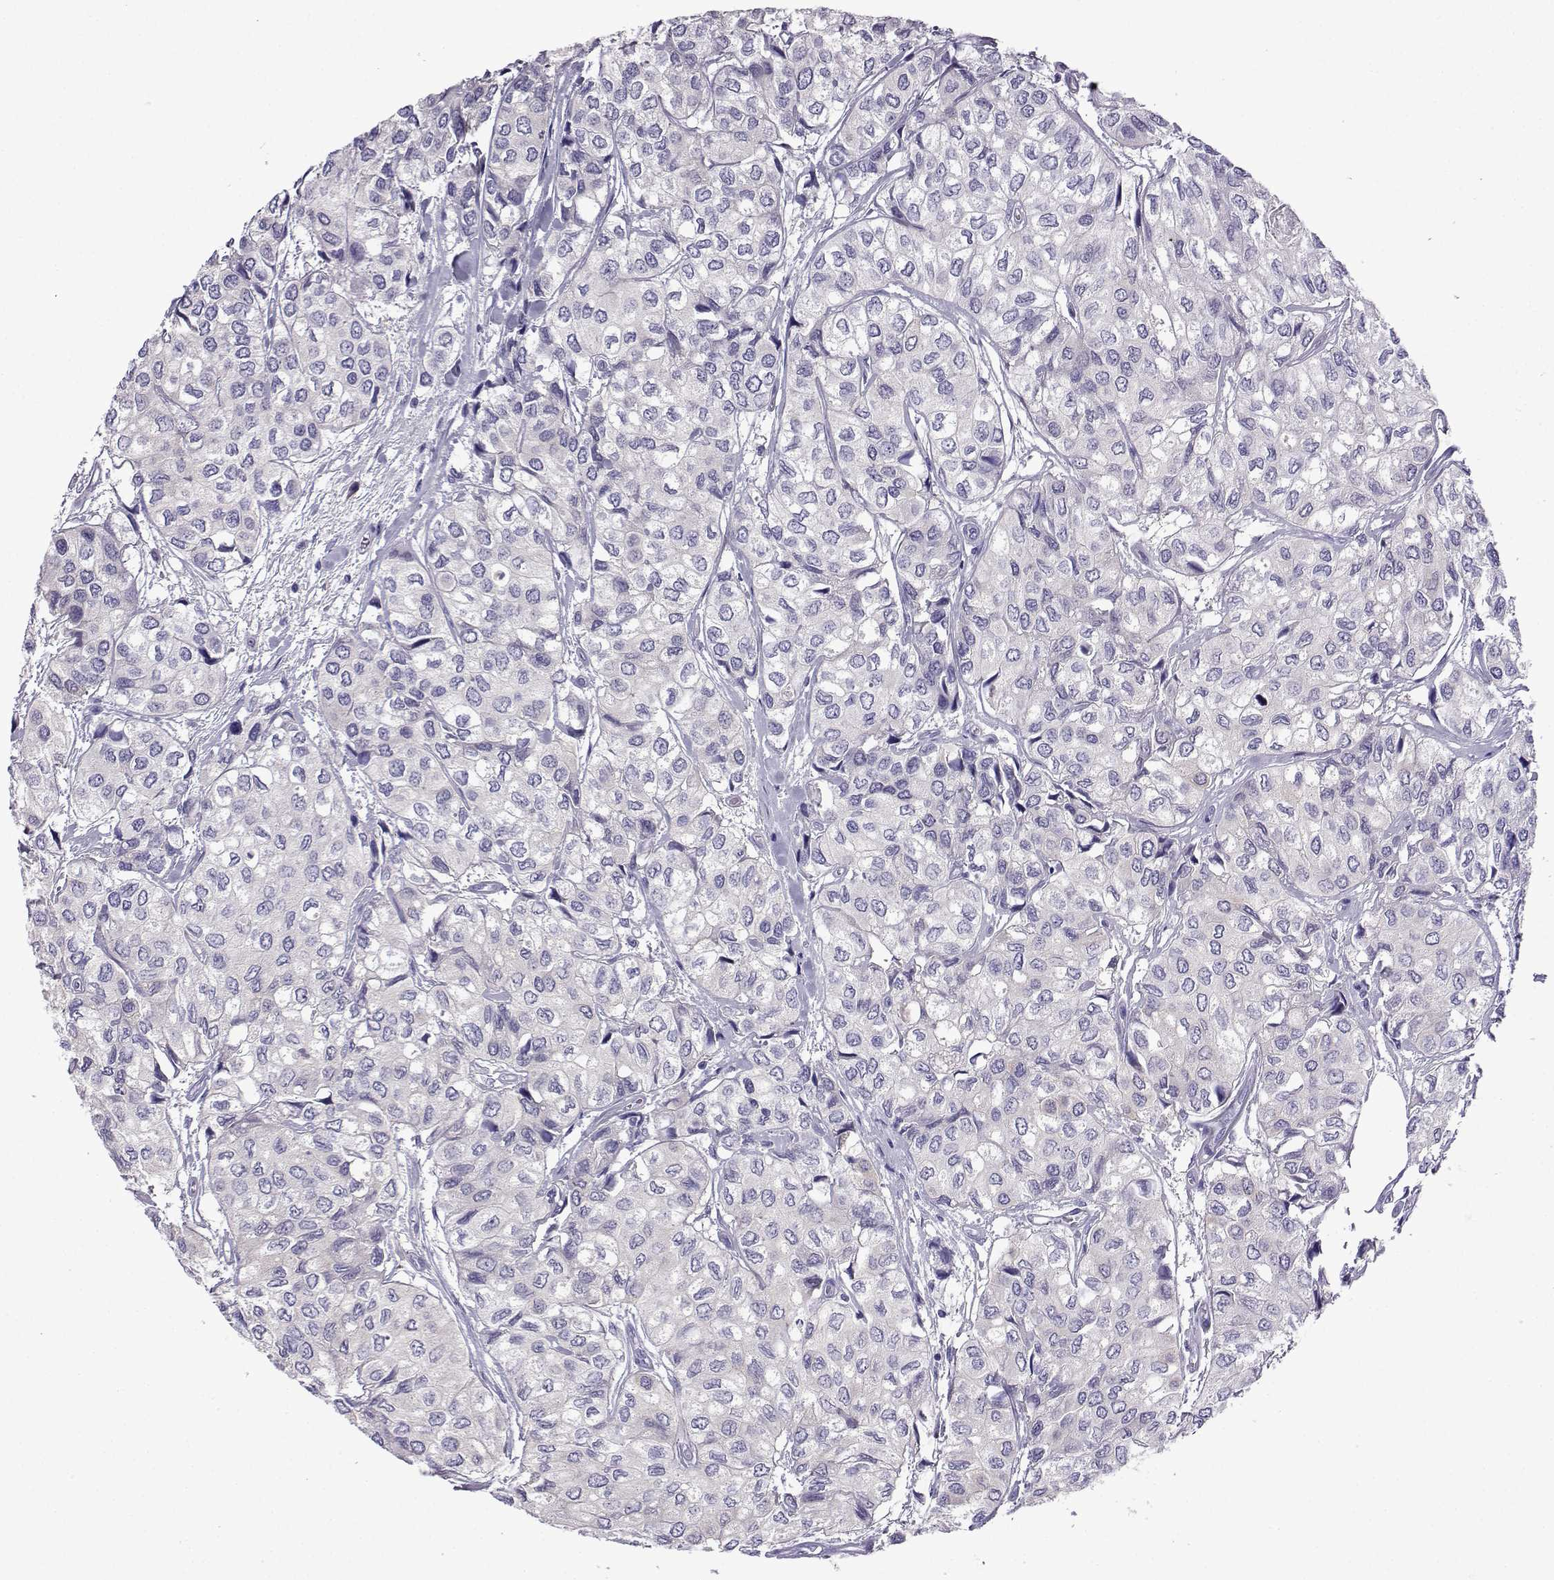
{"staining": {"intensity": "negative", "quantity": "none", "location": "none"}, "tissue": "urothelial cancer", "cell_type": "Tumor cells", "image_type": "cancer", "snomed": [{"axis": "morphology", "description": "Urothelial carcinoma, High grade"}, {"axis": "topography", "description": "Urinary bladder"}], "caption": "High magnification brightfield microscopy of high-grade urothelial carcinoma stained with DAB (brown) and counterstained with hematoxylin (blue): tumor cells show no significant positivity.", "gene": "KCNF1", "patient": {"sex": "male", "age": 73}}